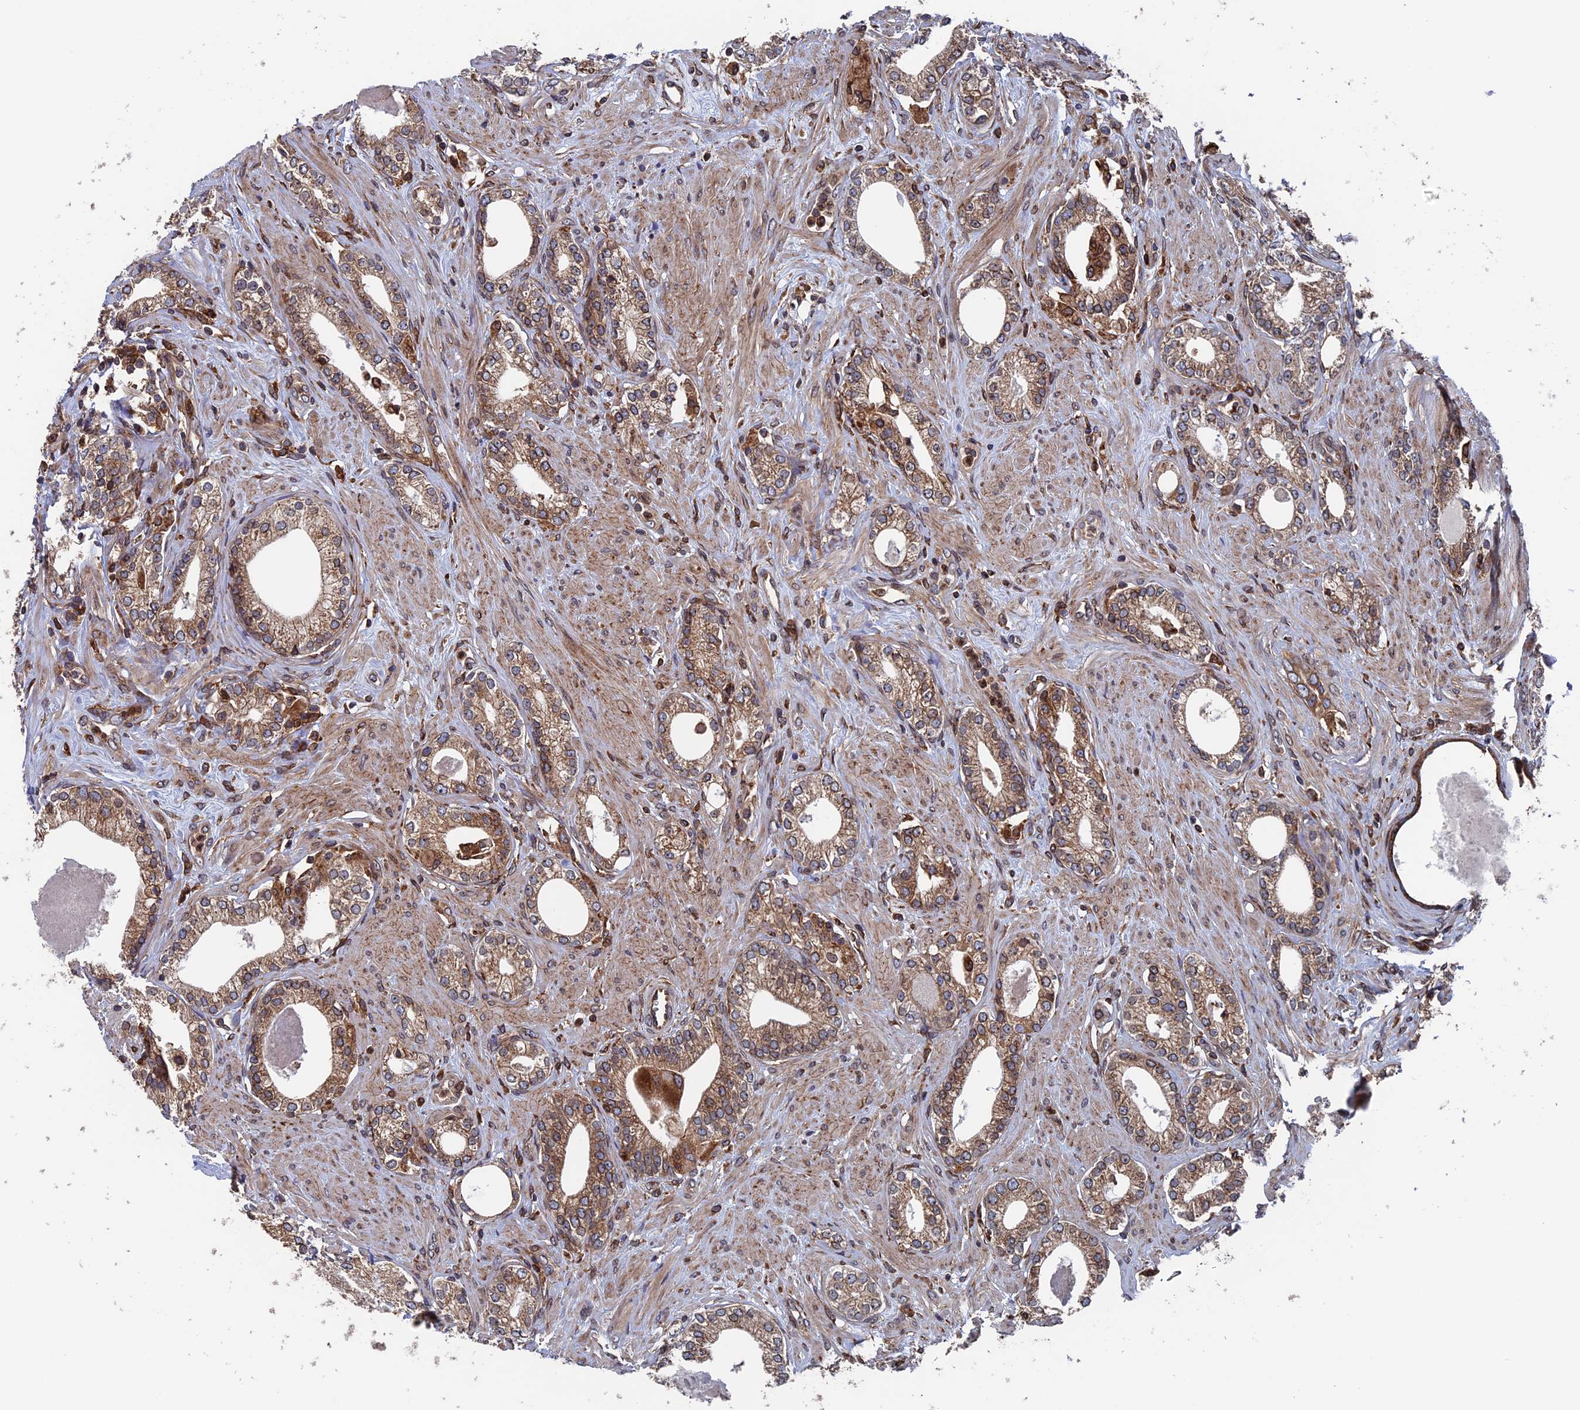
{"staining": {"intensity": "moderate", "quantity": ">75%", "location": "cytoplasmic/membranous"}, "tissue": "prostate cancer", "cell_type": "Tumor cells", "image_type": "cancer", "snomed": [{"axis": "morphology", "description": "Adenocarcinoma, High grade"}, {"axis": "topography", "description": "Prostate"}], "caption": "This is a photomicrograph of immunohistochemistry staining of prostate cancer, which shows moderate staining in the cytoplasmic/membranous of tumor cells.", "gene": "RPUSD1", "patient": {"sex": "male", "age": 63}}